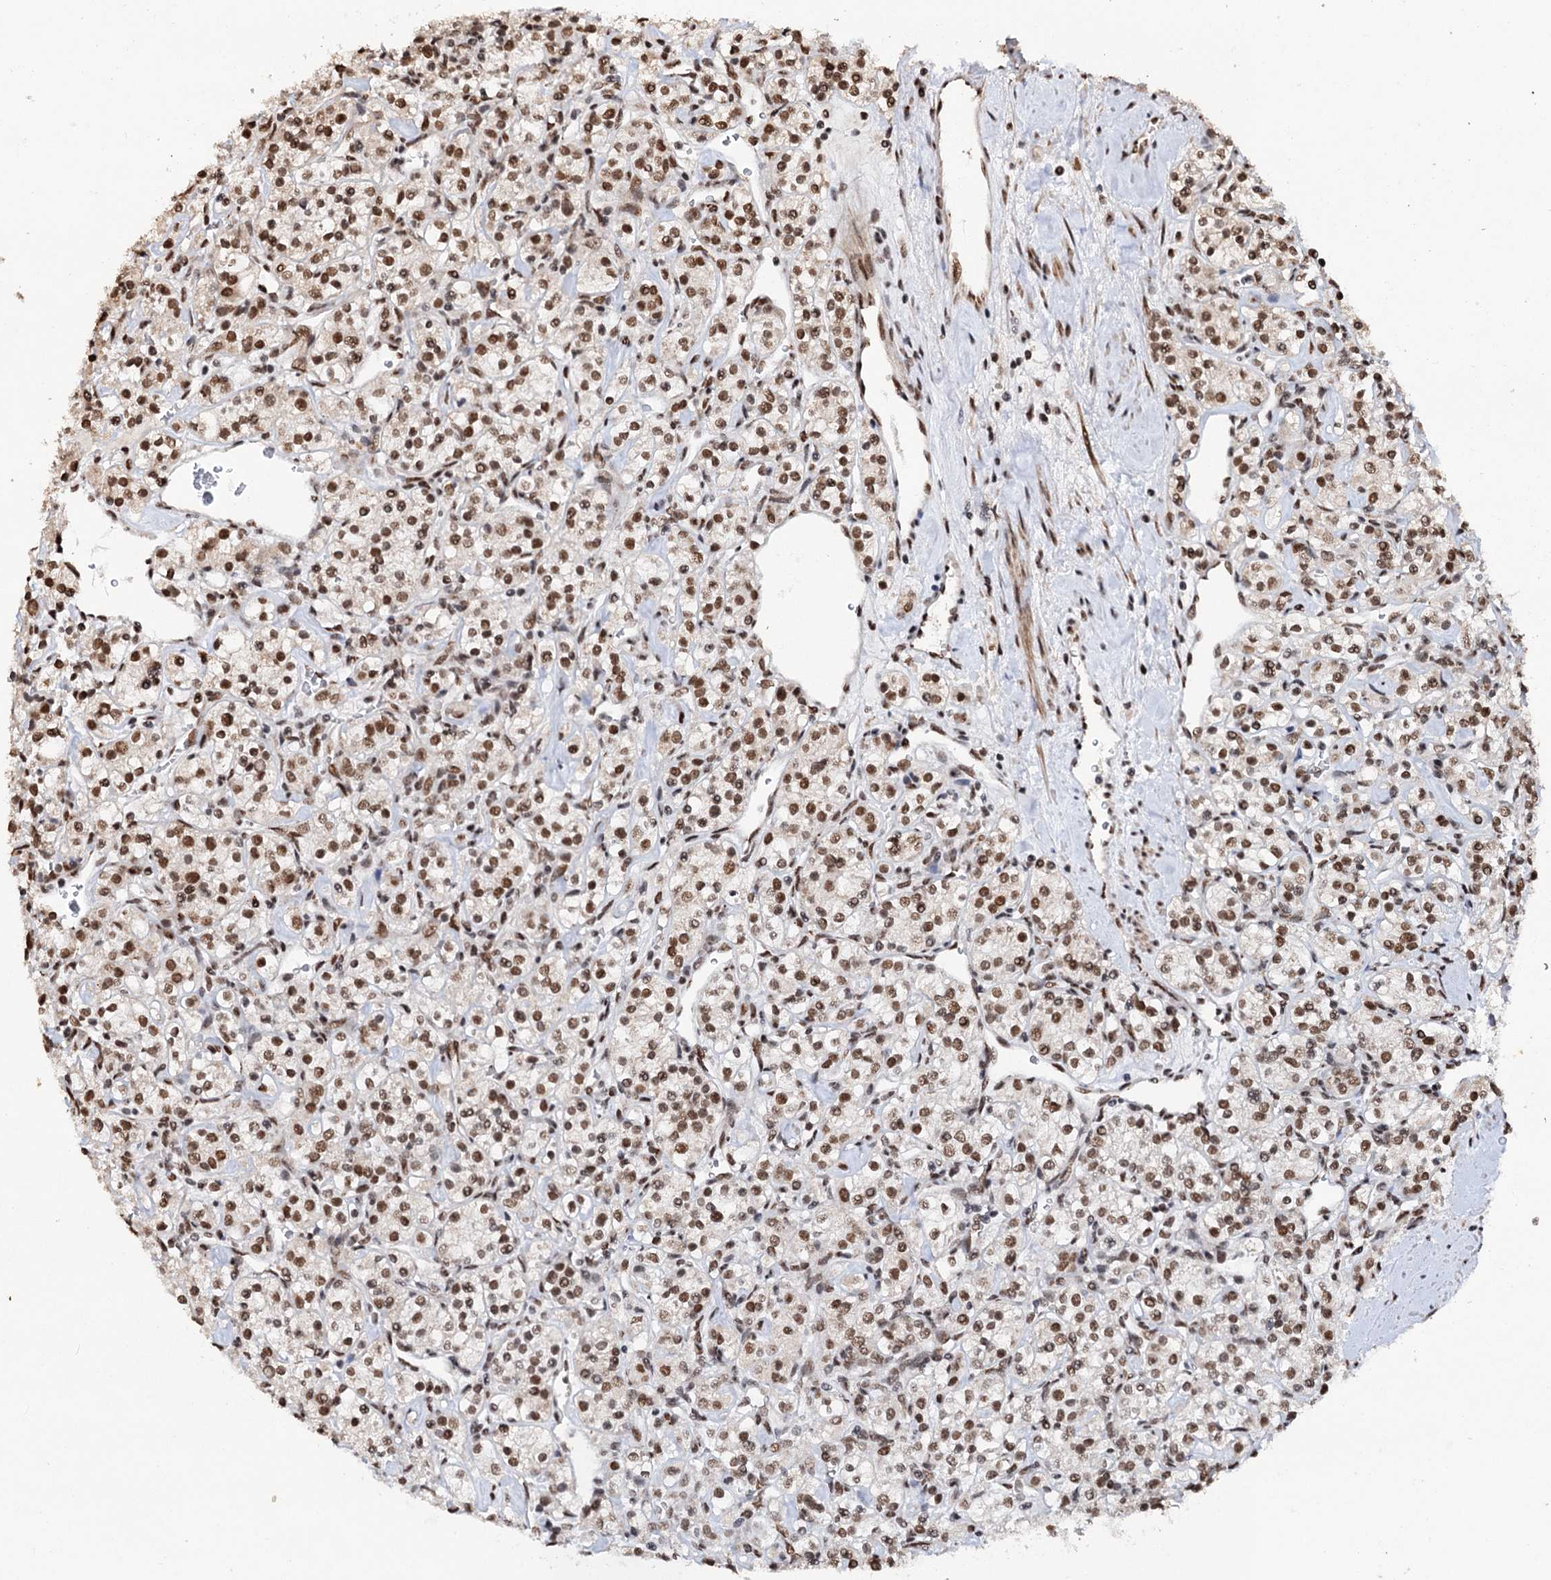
{"staining": {"intensity": "moderate", "quantity": ">75%", "location": "nuclear"}, "tissue": "renal cancer", "cell_type": "Tumor cells", "image_type": "cancer", "snomed": [{"axis": "morphology", "description": "Adenocarcinoma, NOS"}, {"axis": "topography", "description": "Kidney"}], "caption": "This is an image of immunohistochemistry (IHC) staining of adenocarcinoma (renal), which shows moderate staining in the nuclear of tumor cells.", "gene": "MATR3", "patient": {"sex": "male", "age": 77}}